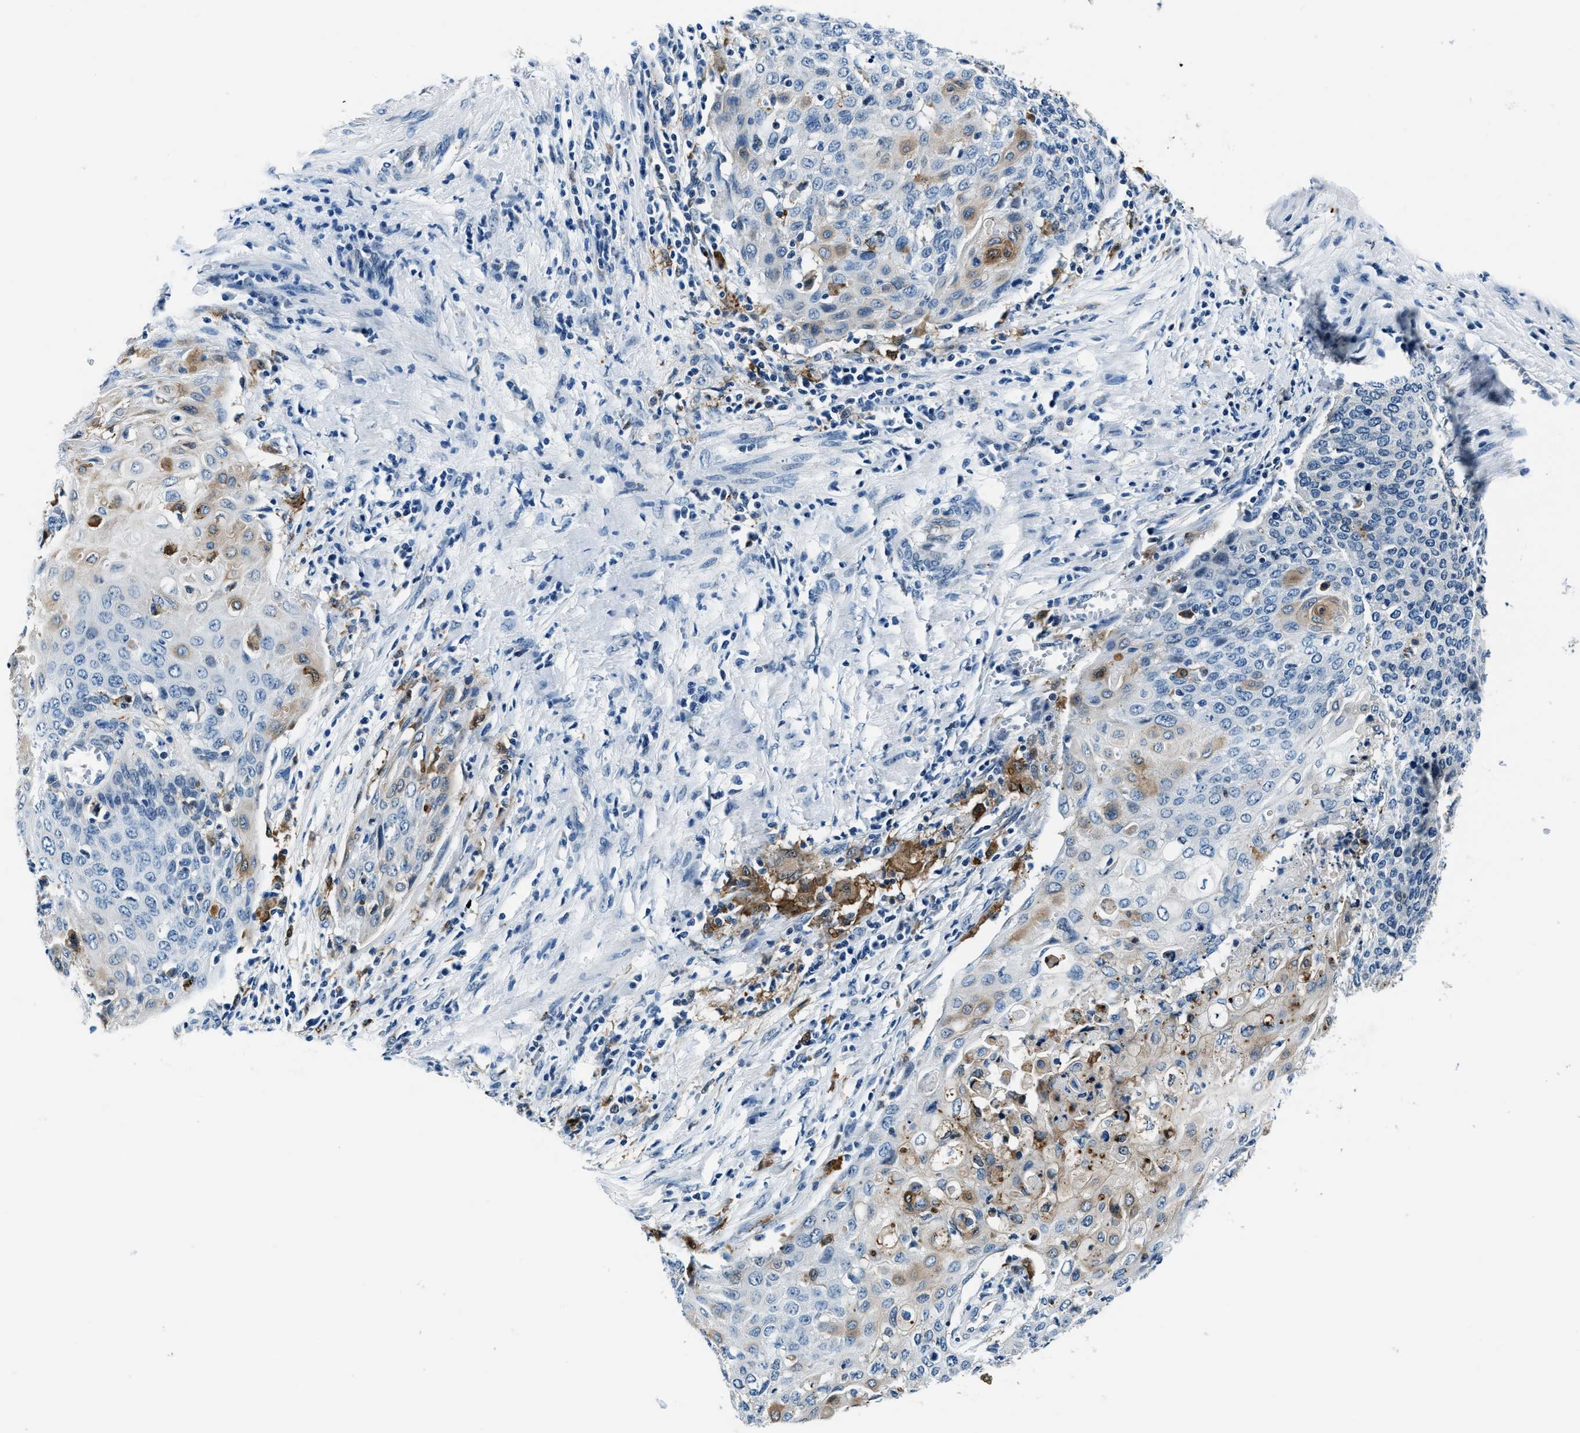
{"staining": {"intensity": "moderate", "quantity": "<25%", "location": "cytoplasmic/membranous"}, "tissue": "cervical cancer", "cell_type": "Tumor cells", "image_type": "cancer", "snomed": [{"axis": "morphology", "description": "Squamous cell carcinoma, NOS"}, {"axis": "topography", "description": "Cervix"}], "caption": "Cervical cancer (squamous cell carcinoma) tissue demonstrates moderate cytoplasmic/membranous positivity in about <25% of tumor cells", "gene": "PTPDC1", "patient": {"sex": "female", "age": 39}}